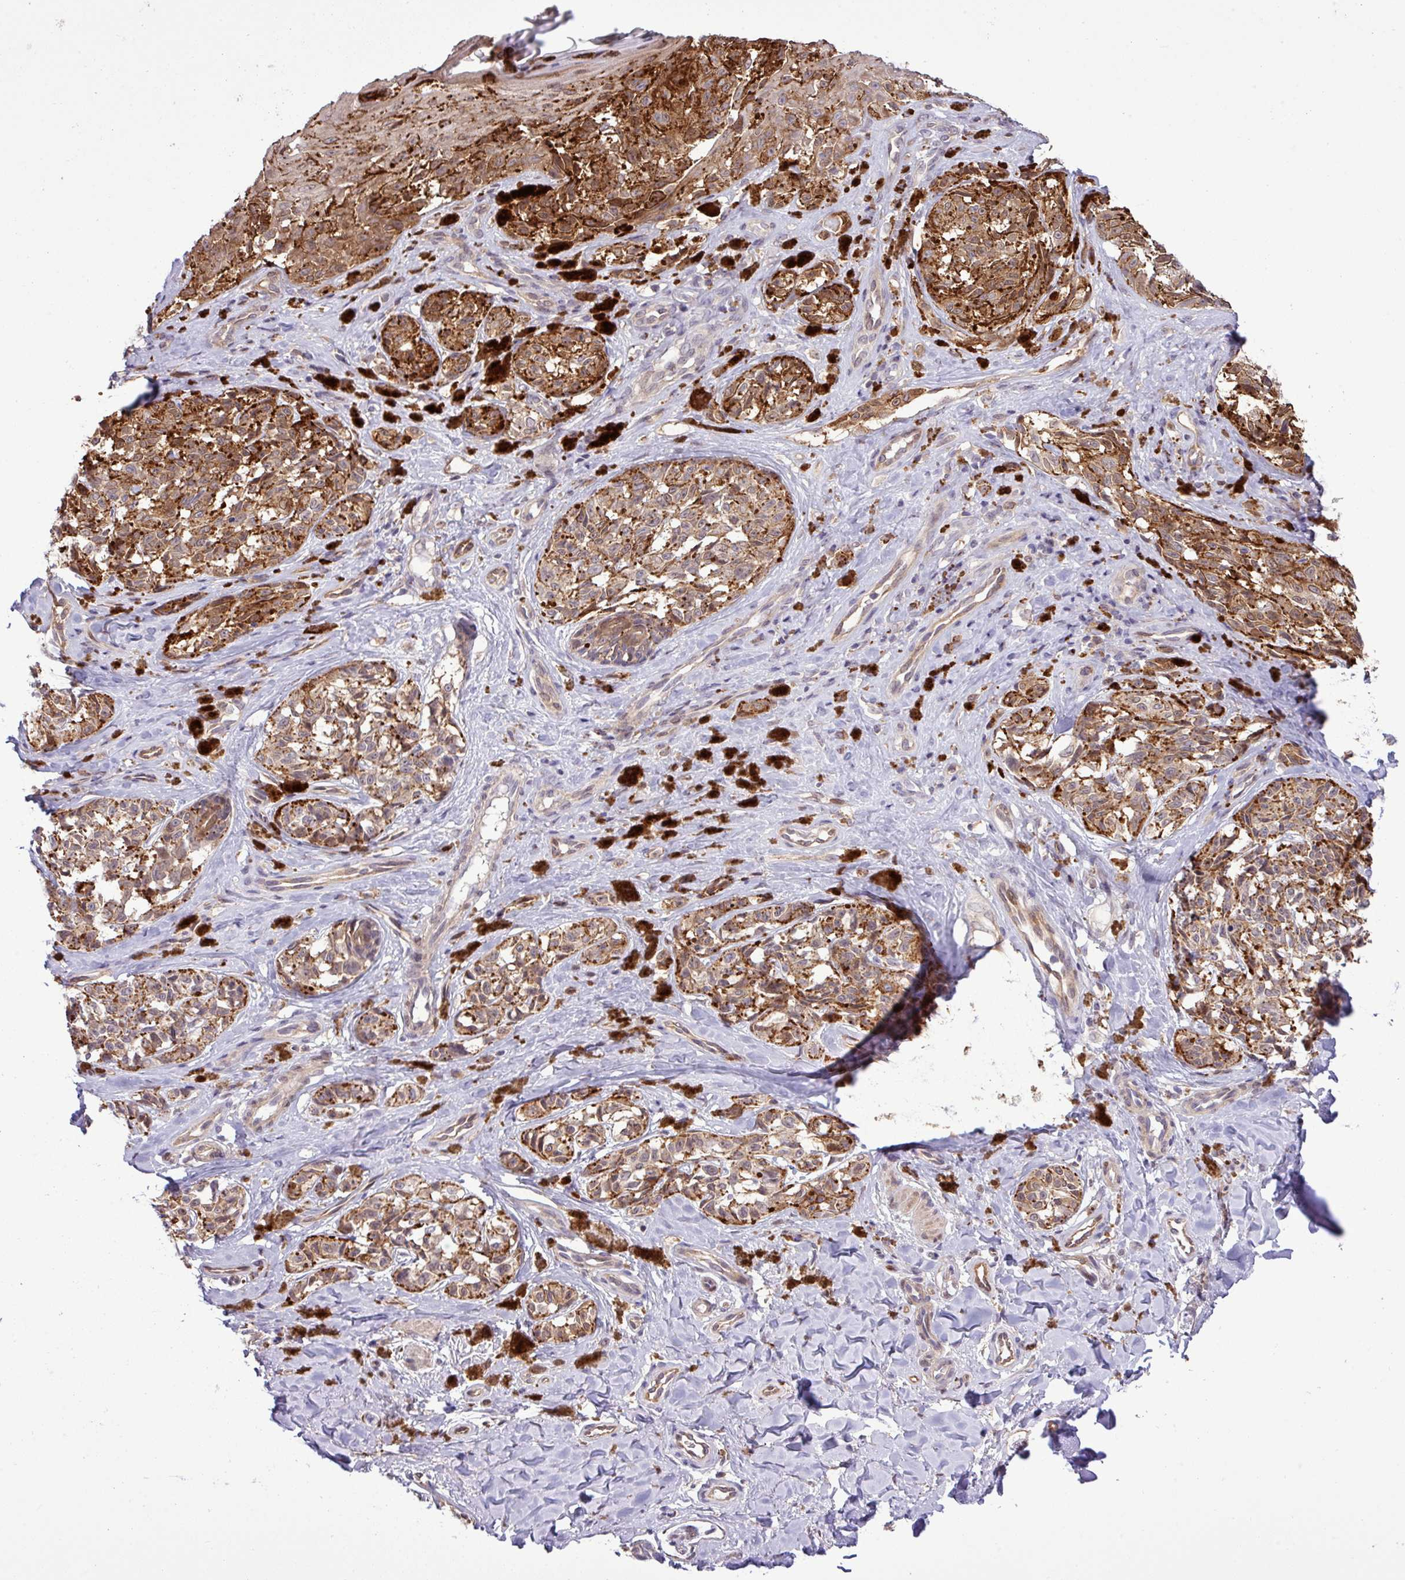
{"staining": {"intensity": "moderate", "quantity": ">75%", "location": "cytoplasmic/membranous"}, "tissue": "melanoma", "cell_type": "Tumor cells", "image_type": "cancer", "snomed": [{"axis": "morphology", "description": "Malignant melanoma, NOS"}, {"axis": "topography", "description": "Skin"}], "caption": "A medium amount of moderate cytoplasmic/membranous staining is appreciated in approximately >75% of tumor cells in malignant melanoma tissue.", "gene": "CARHSP1", "patient": {"sex": "female", "age": 65}}